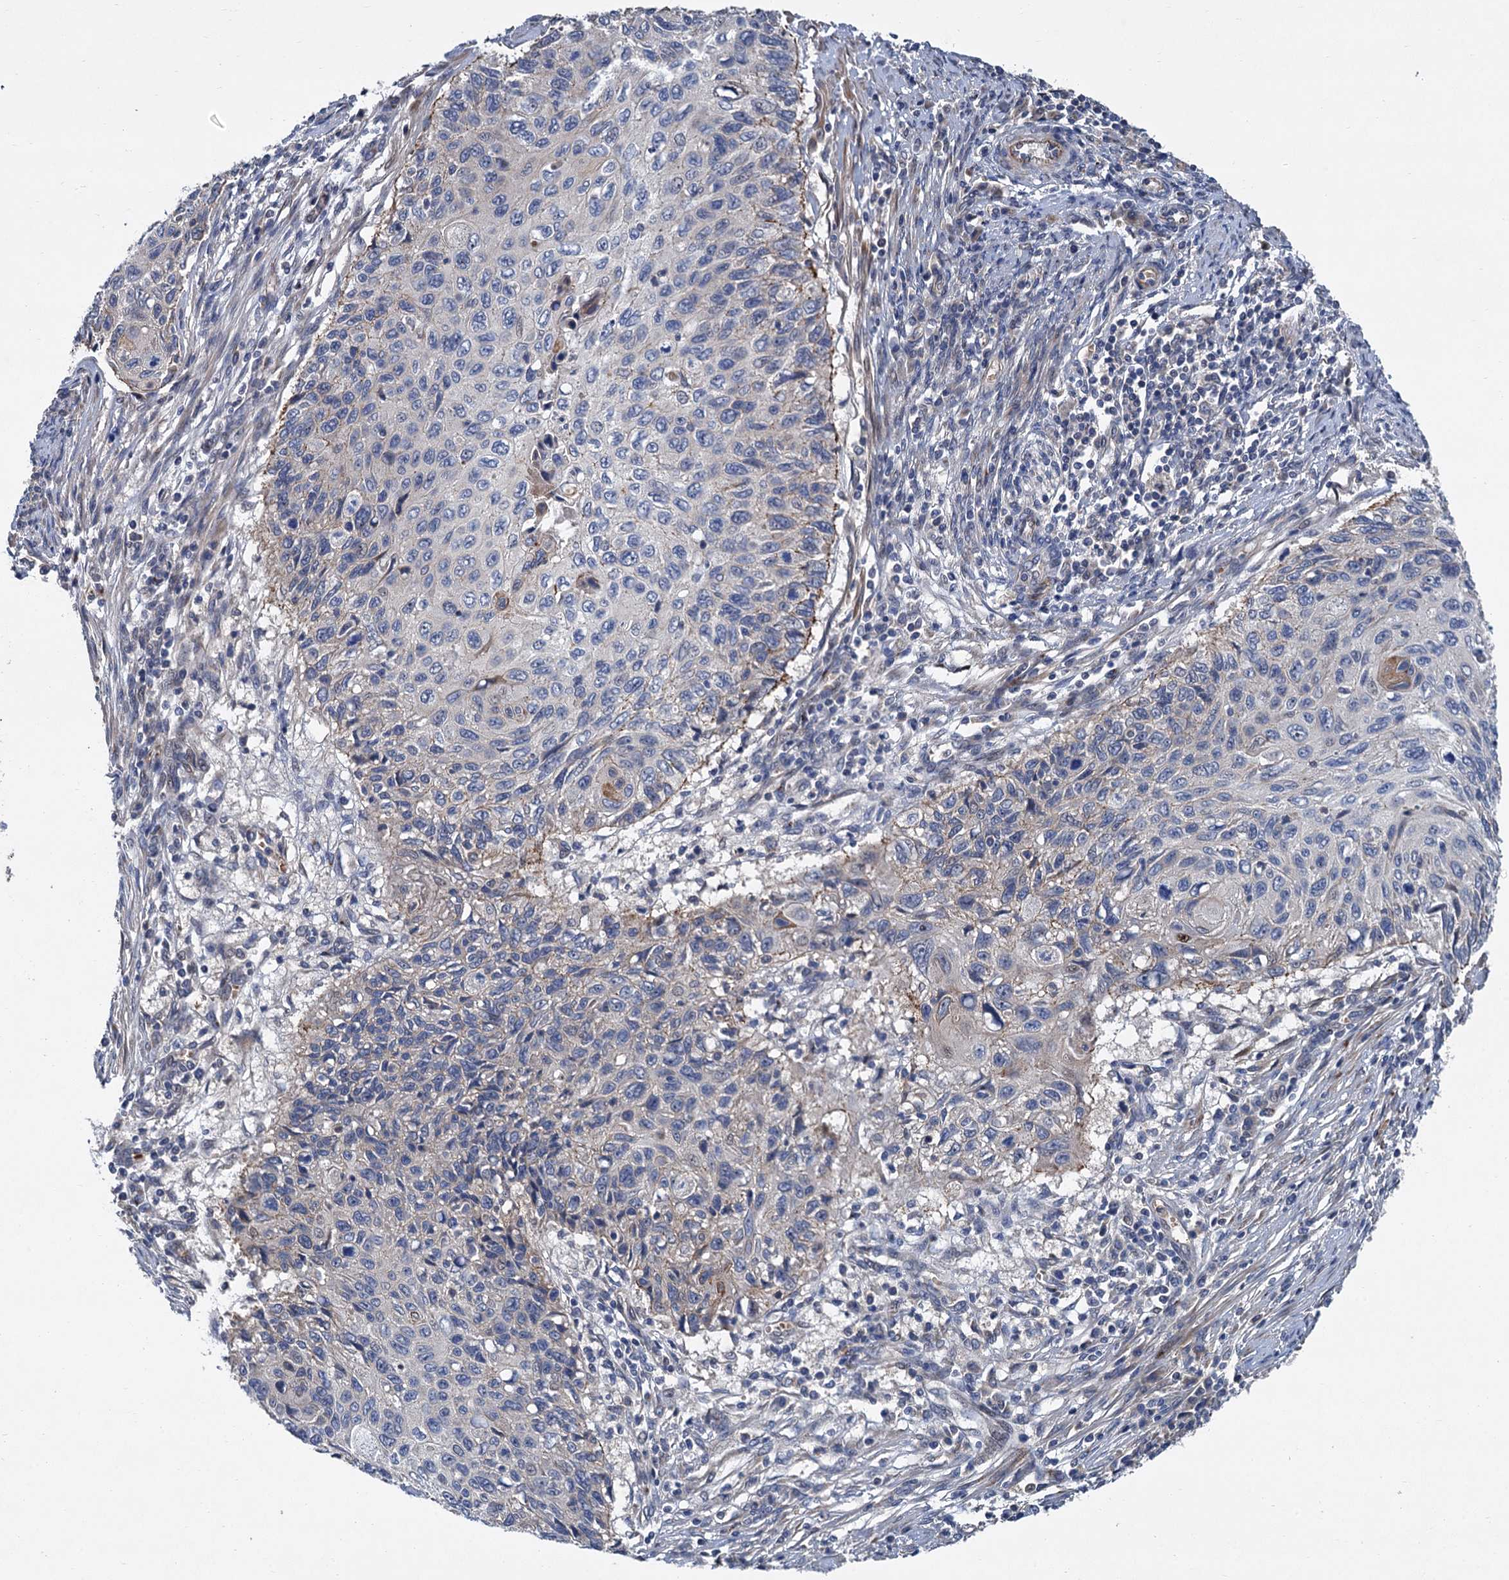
{"staining": {"intensity": "weak", "quantity": "<25%", "location": "cytoplasmic/membranous"}, "tissue": "cervical cancer", "cell_type": "Tumor cells", "image_type": "cancer", "snomed": [{"axis": "morphology", "description": "Squamous cell carcinoma, NOS"}, {"axis": "topography", "description": "Cervix"}], "caption": "High magnification brightfield microscopy of cervical cancer stained with DAB (brown) and counterstained with hematoxylin (blue): tumor cells show no significant positivity. (Stains: DAB (3,3'-diaminobenzidine) IHC with hematoxylin counter stain, Microscopy: brightfield microscopy at high magnification).", "gene": "TRAF7", "patient": {"sex": "female", "age": 70}}